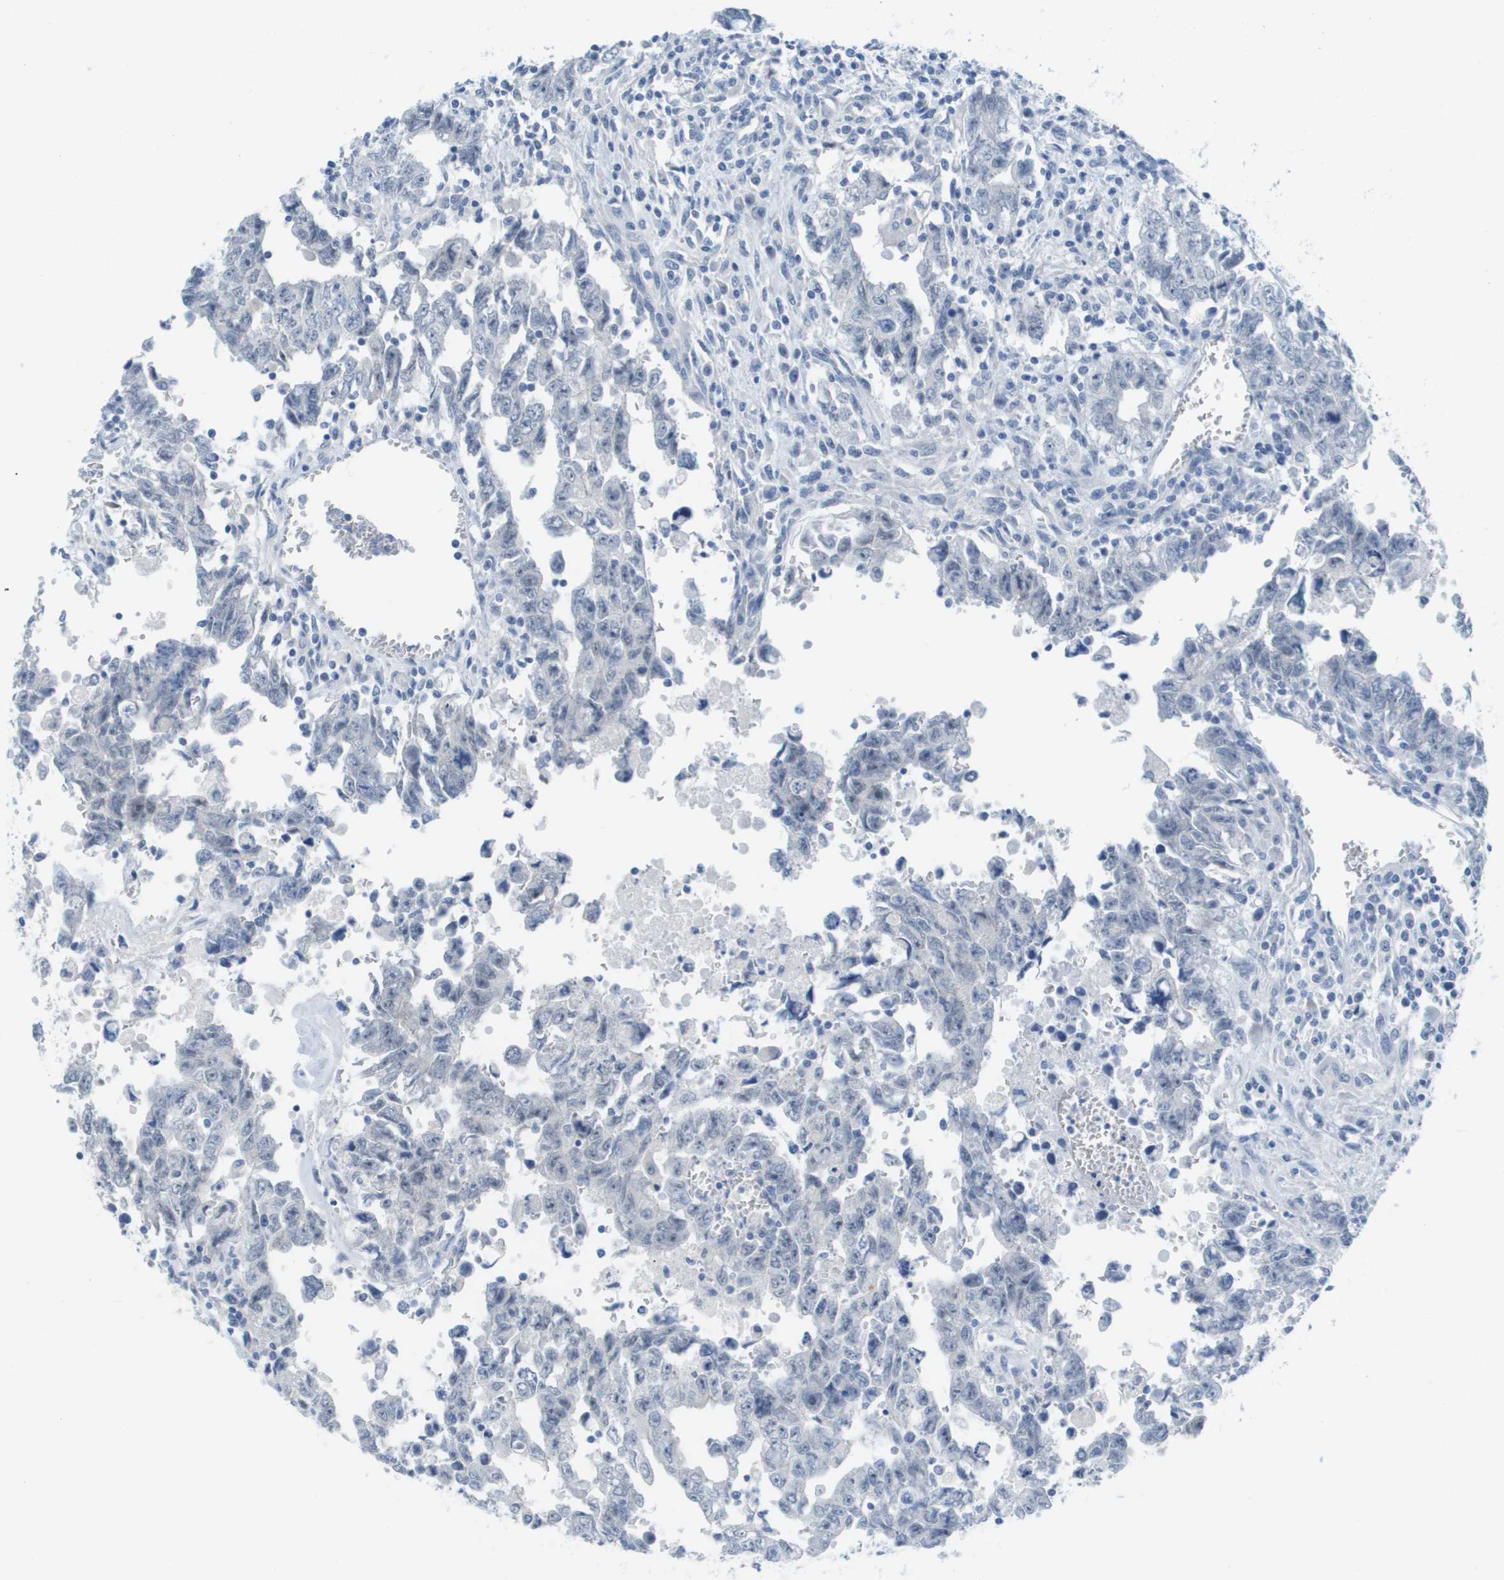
{"staining": {"intensity": "negative", "quantity": "none", "location": "none"}, "tissue": "testis cancer", "cell_type": "Tumor cells", "image_type": "cancer", "snomed": [{"axis": "morphology", "description": "Carcinoma, Embryonal, NOS"}, {"axis": "topography", "description": "Testis"}], "caption": "An immunohistochemistry (IHC) image of testis cancer (embryonal carcinoma) is shown. There is no staining in tumor cells of testis cancer (embryonal carcinoma). The staining is performed using DAB (3,3'-diaminobenzidine) brown chromogen with nuclei counter-stained in using hematoxylin.", "gene": "PDE4A", "patient": {"sex": "male", "age": 28}}